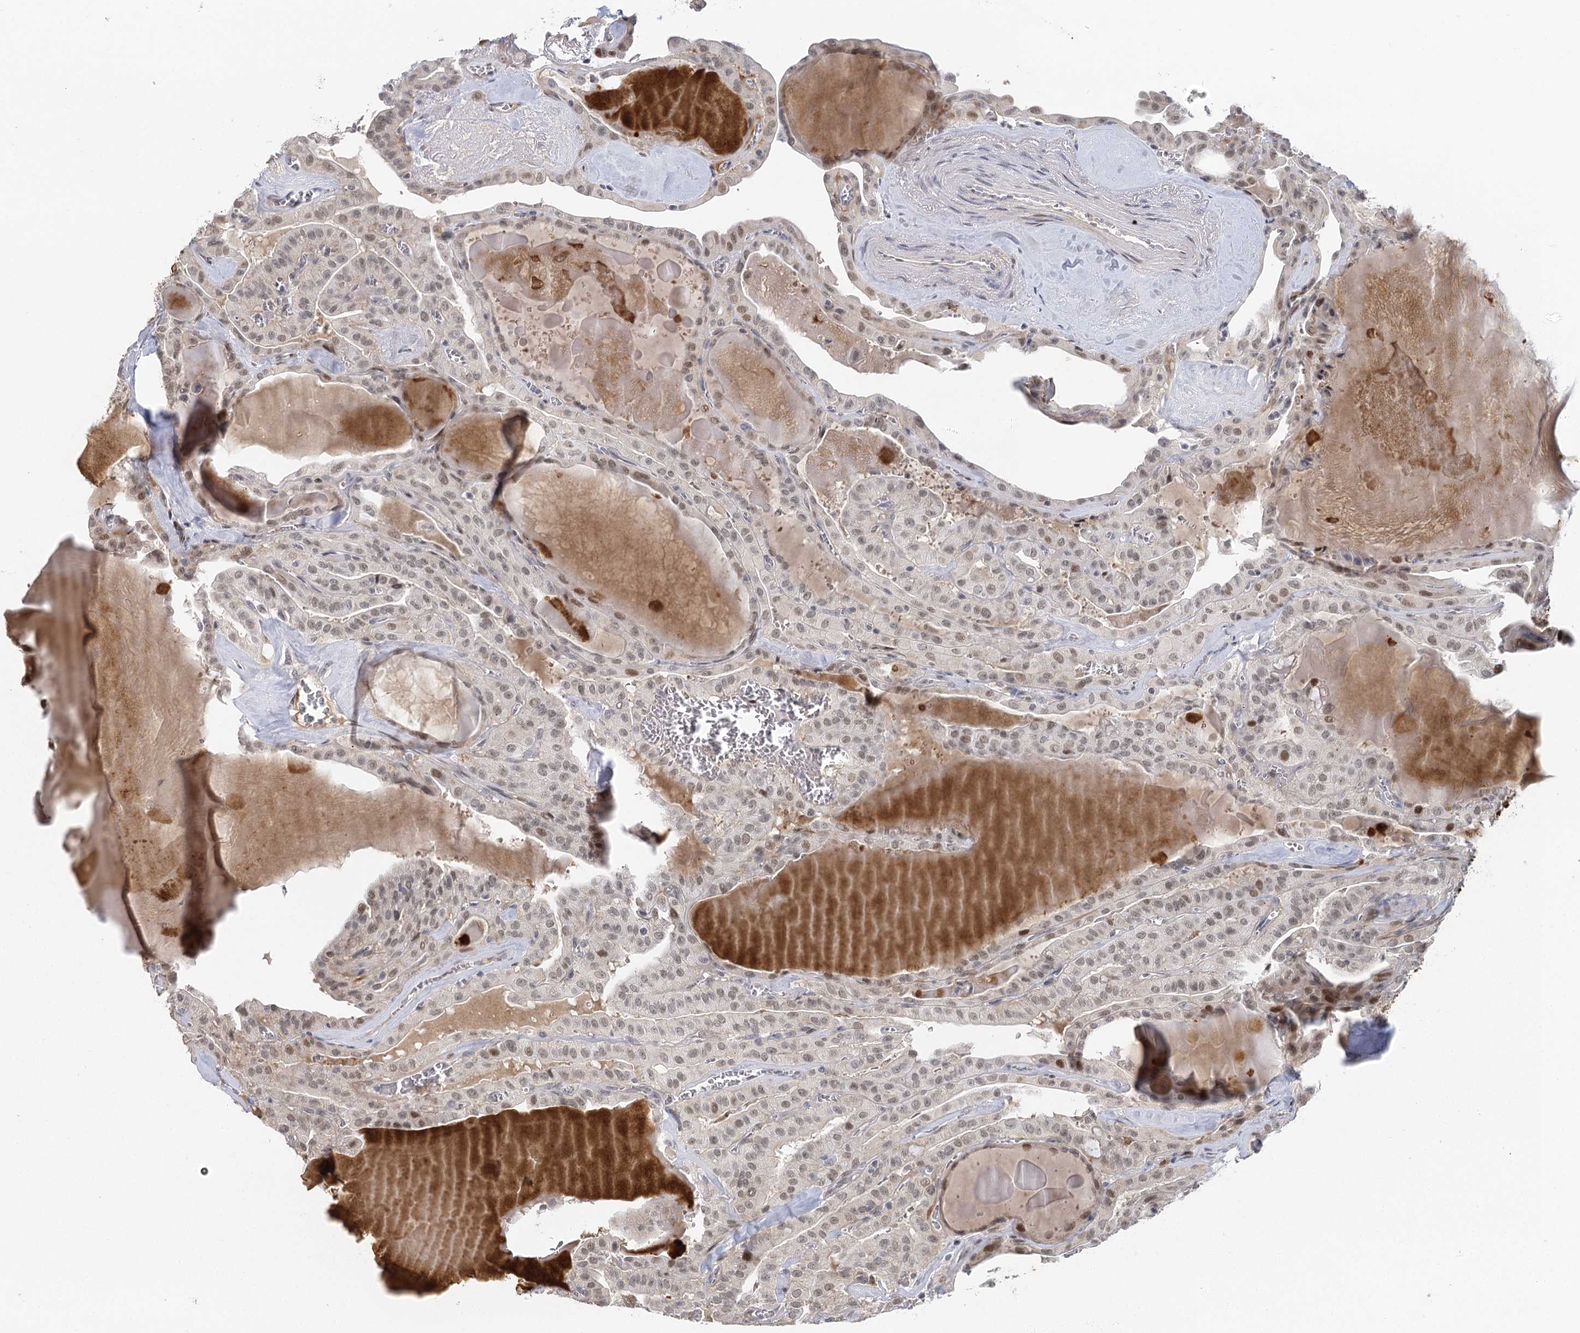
{"staining": {"intensity": "weak", "quantity": "<25%", "location": "nuclear"}, "tissue": "thyroid cancer", "cell_type": "Tumor cells", "image_type": "cancer", "snomed": [{"axis": "morphology", "description": "Papillary adenocarcinoma, NOS"}, {"axis": "topography", "description": "Thyroid gland"}], "caption": "This is a photomicrograph of IHC staining of thyroid cancer, which shows no expression in tumor cells.", "gene": "IL11RA", "patient": {"sex": "male", "age": 52}}